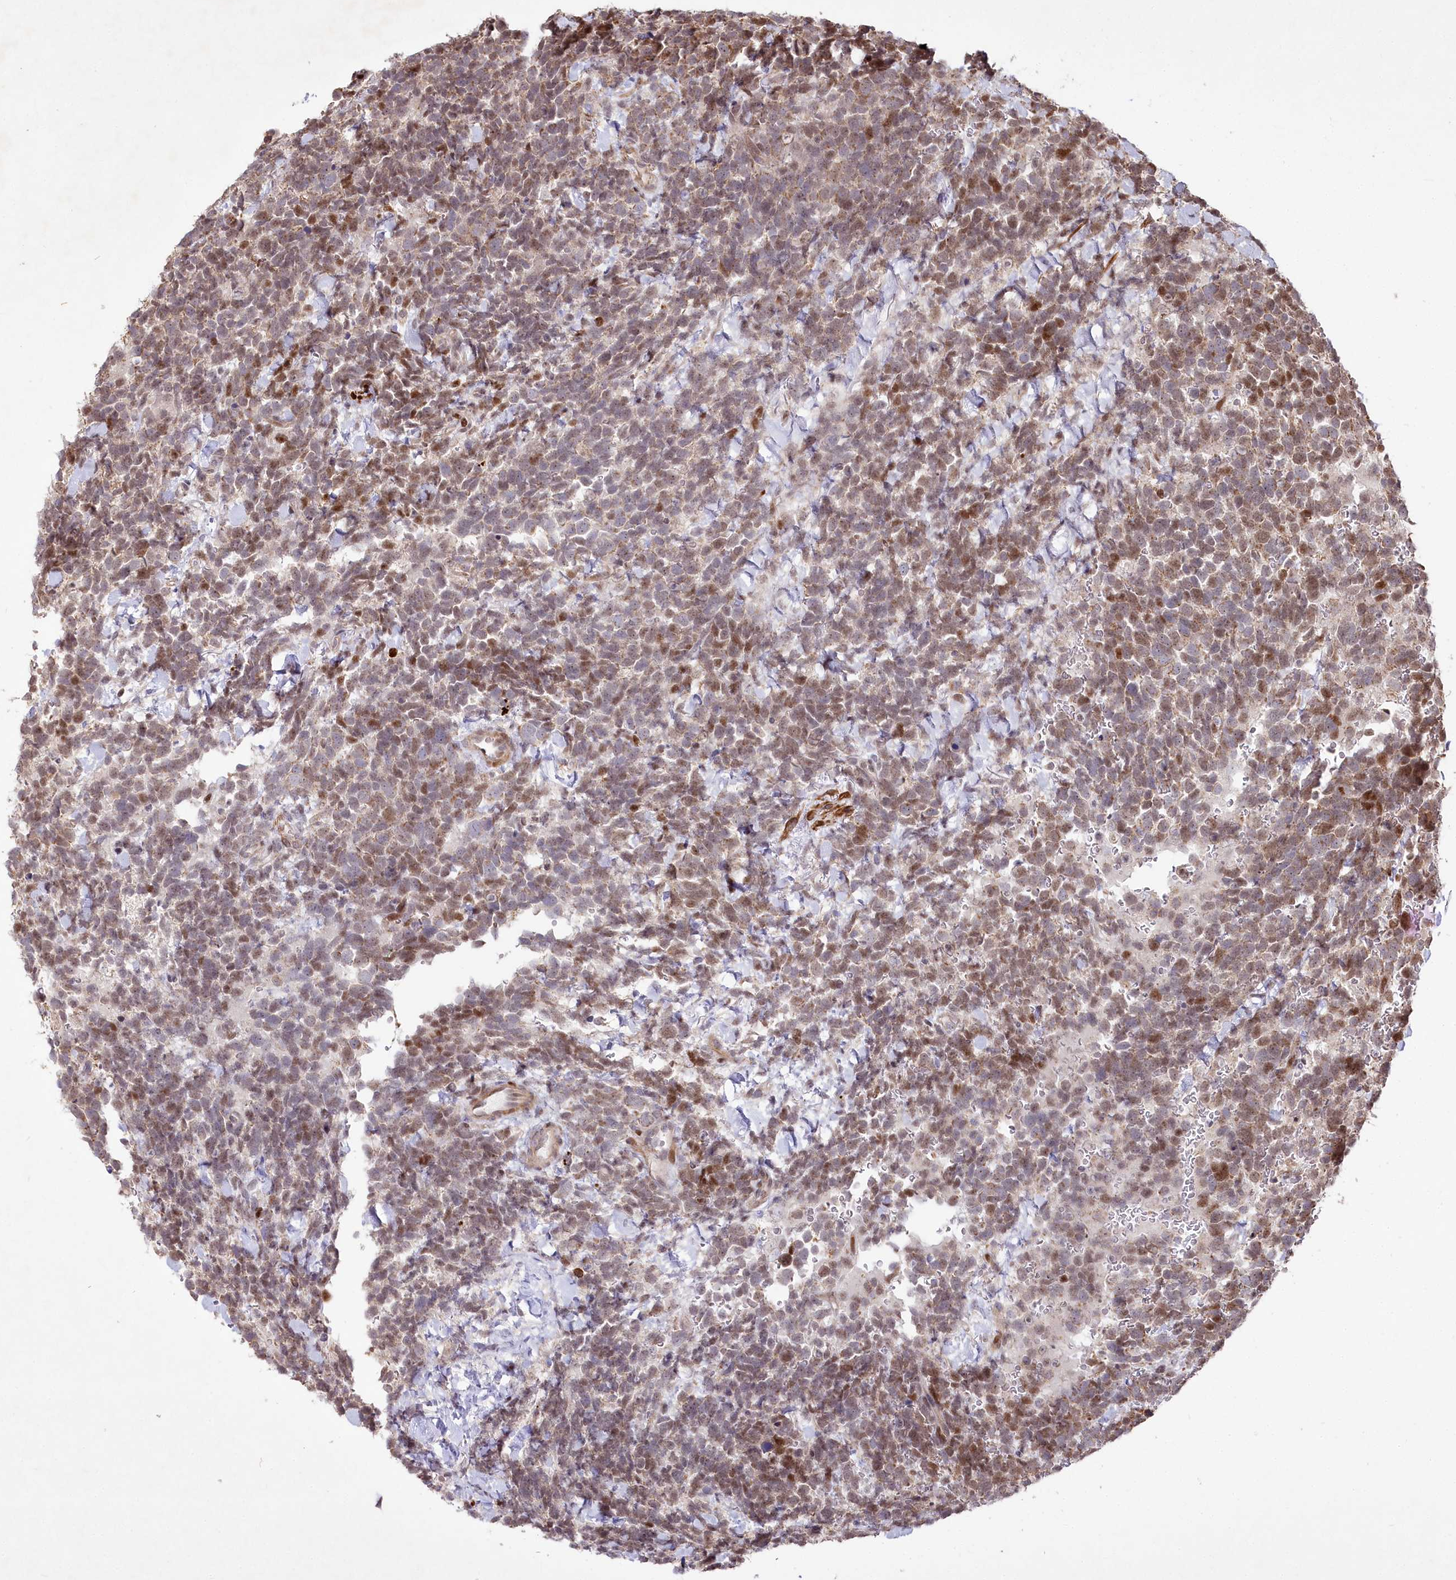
{"staining": {"intensity": "moderate", "quantity": "25%-75%", "location": "cytoplasmic/membranous,nuclear"}, "tissue": "urothelial cancer", "cell_type": "Tumor cells", "image_type": "cancer", "snomed": [{"axis": "morphology", "description": "Urothelial carcinoma, High grade"}, {"axis": "topography", "description": "Urinary bladder"}], "caption": "IHC of human urothelial cancer displays medium levels of moderate cytoplasmic/membranous and nuclear expression in about 25%-75% of tumor cells.", "gene": "PSTK", "patient": {"sex": "female", "age": 82}}